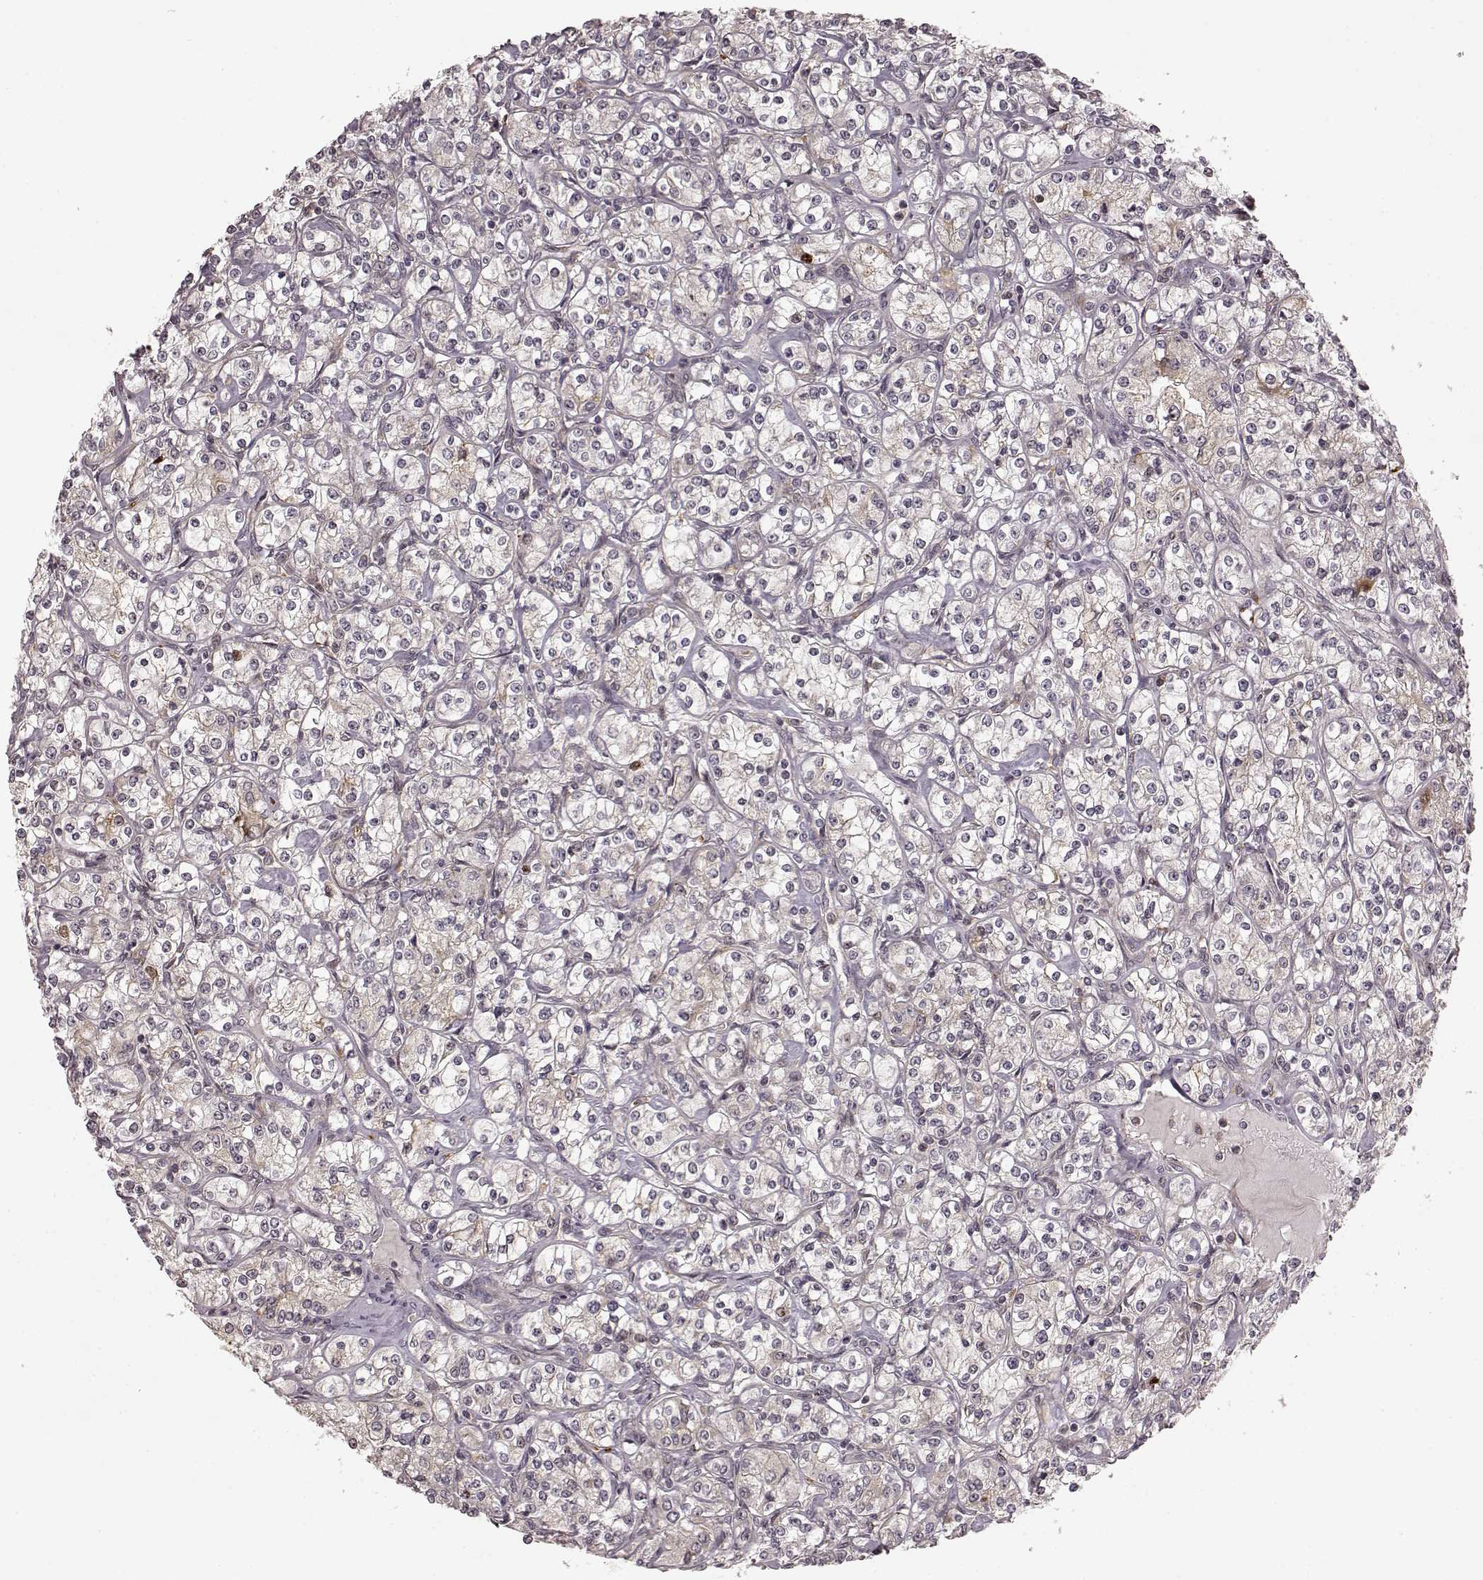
{"staining": {"intensity": "moderate", "quantity": "25%-75%", "location": "cytoplasmic/membranous,nuclear"}, "tissue": "renal cancer", "cell_type": "Tumor cells", "image_type": "cancer", "snomed": [{"axis": "morphology", "description": "Adenocarcinoma, NOS"}, {"axis": "topography", "description": "Kidney"}], "caption": "Moderate cytoplasmic/membranous and nuclear positivity for a protein is identified in about 25%-75% of tumor cells of adenocarcinoma (renal) using IHC.", "gene": "SLC12A9", "patient": {"sex": "male", "age": 77}}